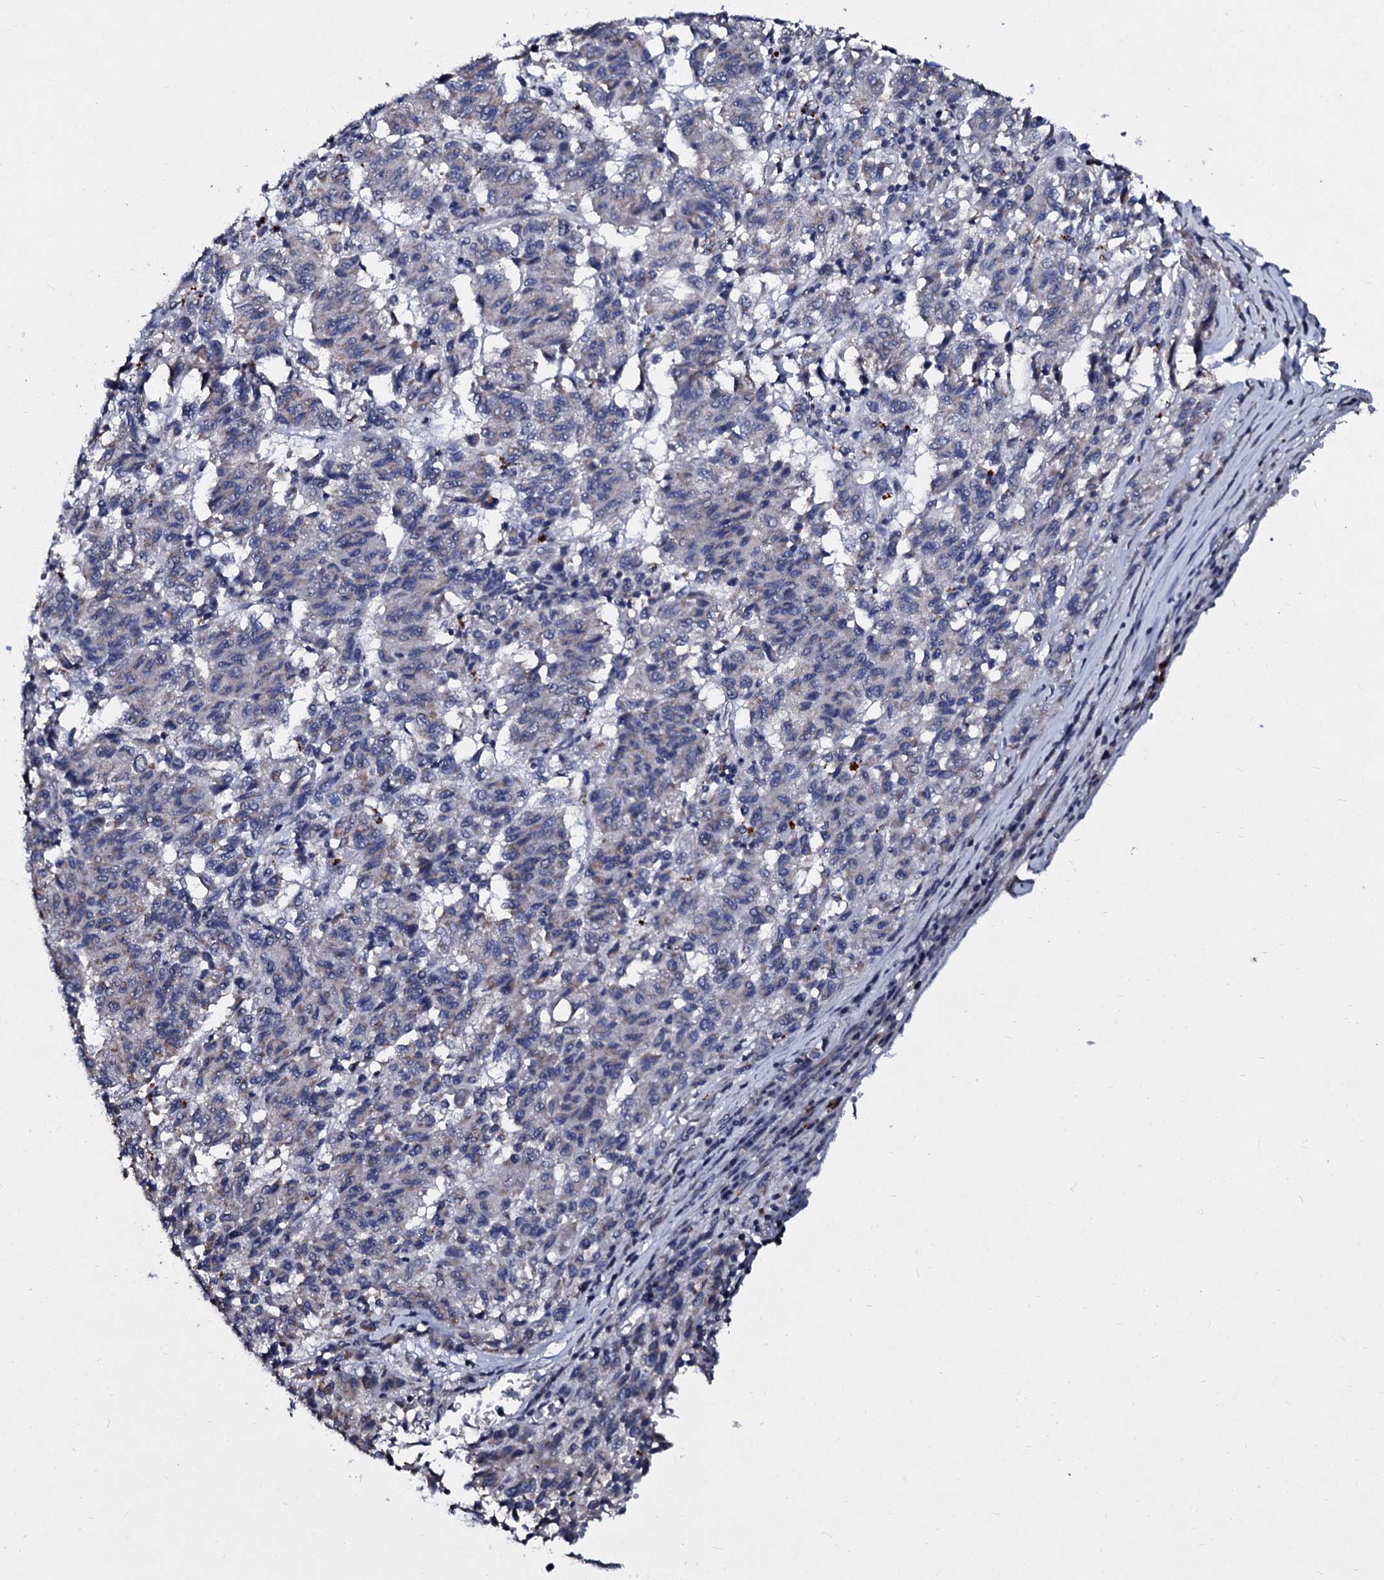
{"staining": {"intensity": "negative", "quantity": "none", "location": "none"}, "tissue": "melanoma", "cell_type": "Tumor cells", "image_type": "cancer", "snomed": [{"axis": "morphology", "description": "Malignant melanoma, Metastatic site"}, {"axis": "topography", "description": "Lung"}], "caption": "Tumor cells show no significant protein expression in melanoma.", "gene": "SLC37A4", "patient": {"sex": "male", "age": 64}}